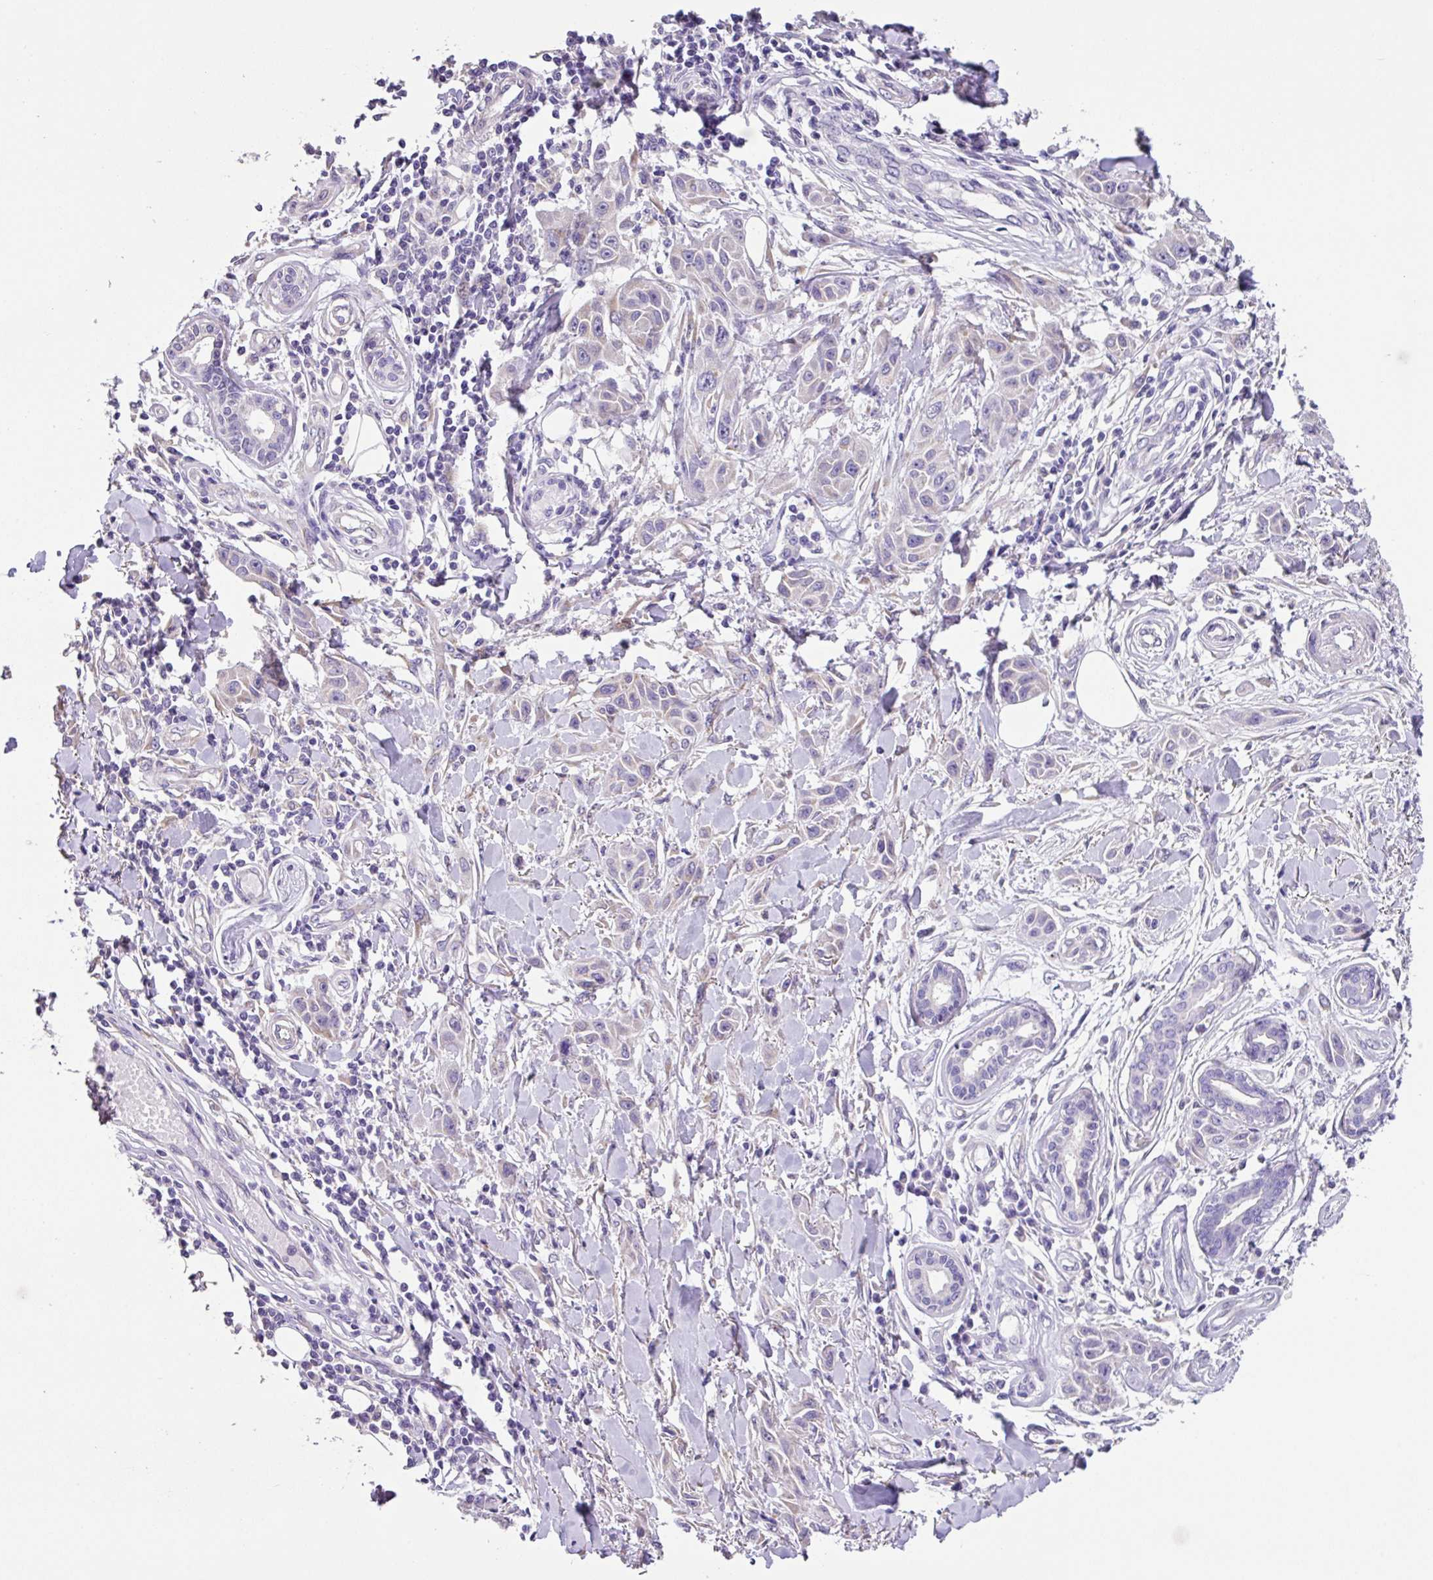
{"staining": {"intensity": "negative", "quantity": "none", "location": "none"}, "tissue": "skin cancer", "cell_type": "Tumor cells", "image_type": "cancer", "snomed": [{"axis": "morphology", "description": "Squamous cell carcinoma, NOS"}, {"axis": "topography", "description": "Skin"}], "caption": "DAB immunohistochemical staining of skin cancer reveals no significant expression in tumor cells. The staining is performed using DAB (3,3'-diaminobenzidine) brown chromogen with nuclei counter-stained in using hematoxylin.", "gene": "ZG16", "patient": {"sex": "female", "age": 69}}